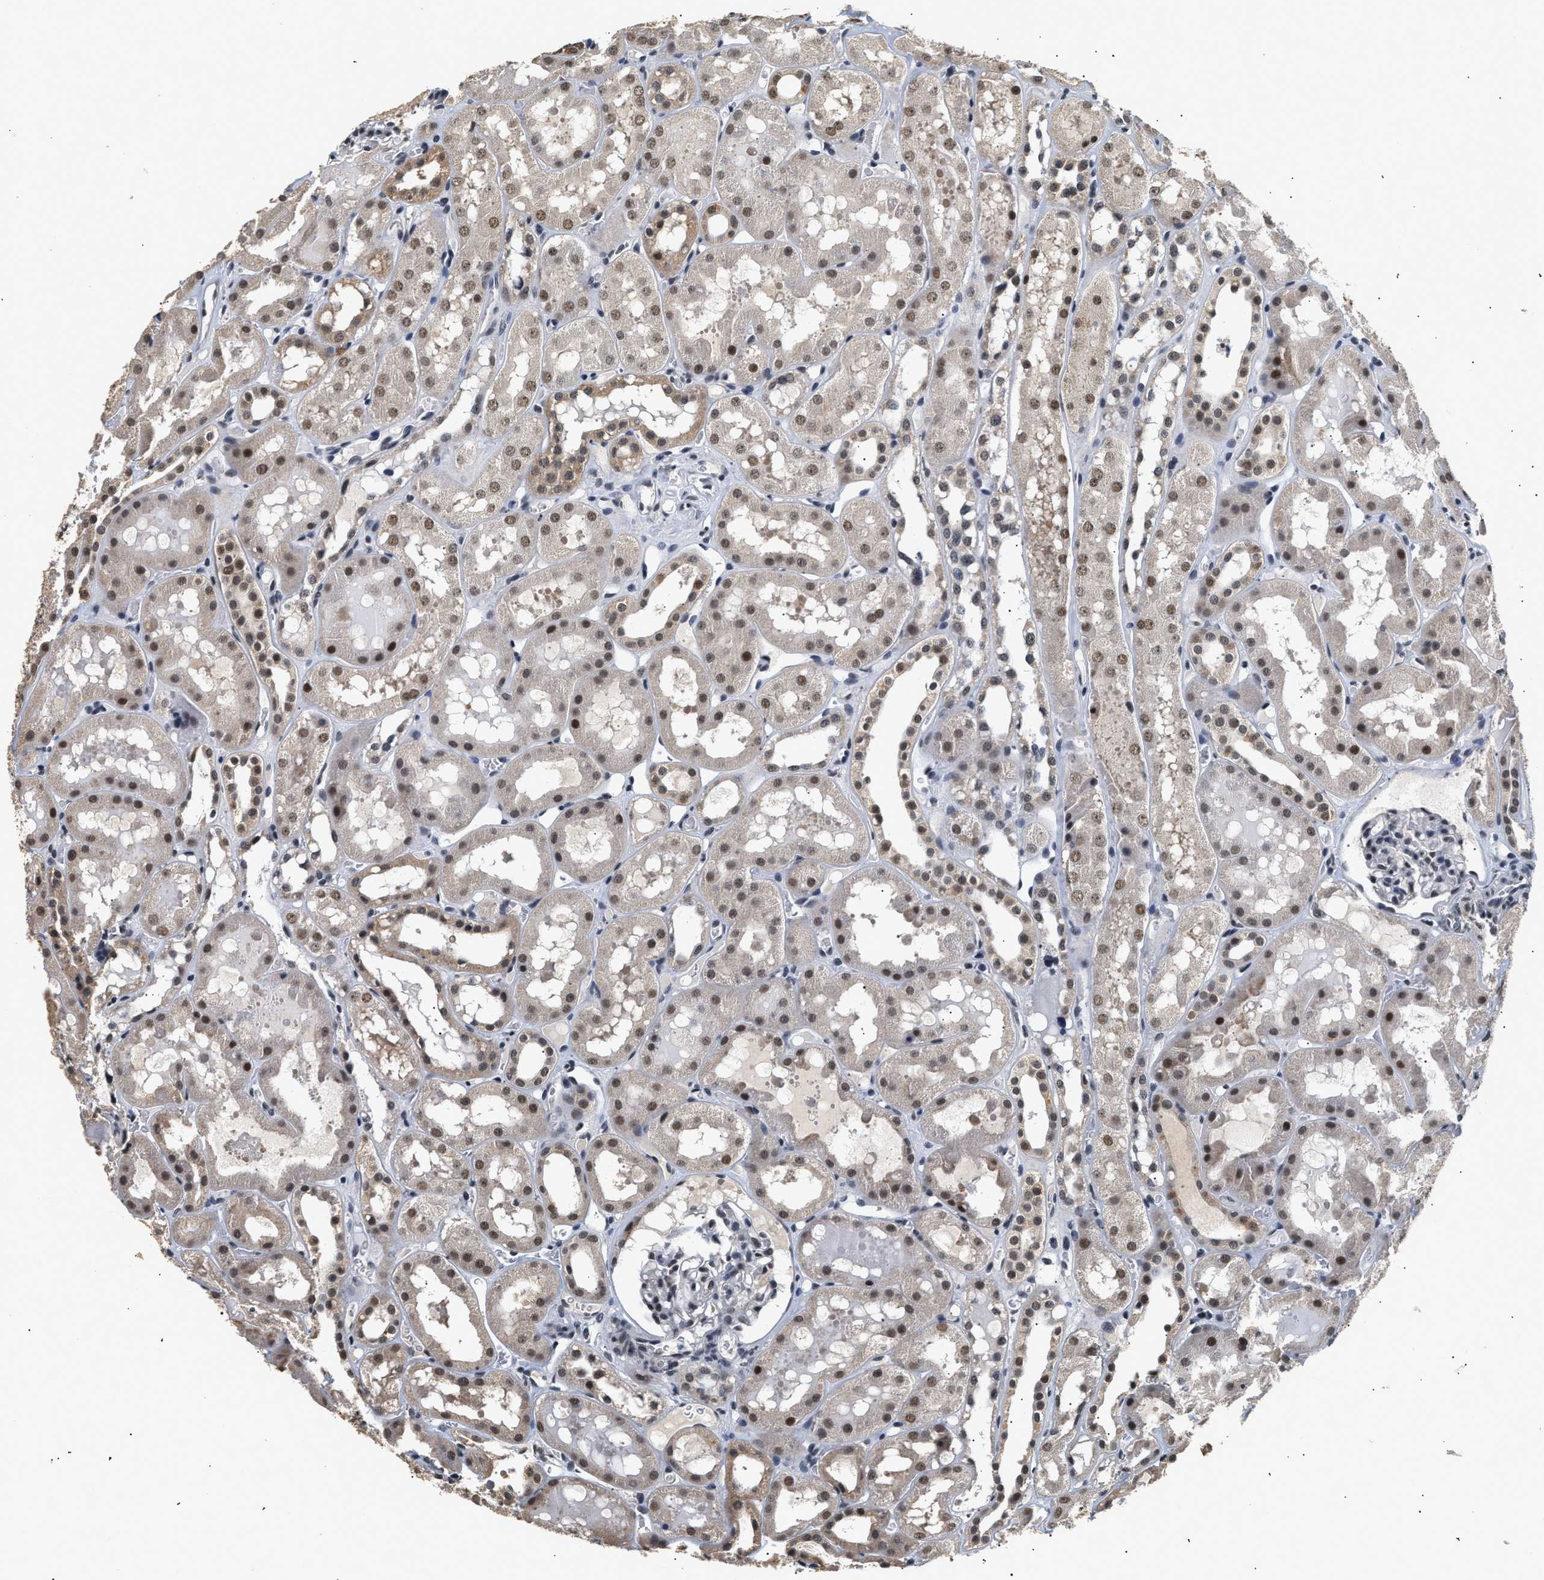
{"staining": {"intensity": "moderate", "quantity": "<25%", "location": "nuclear"}, "tissue": "kidney", "cell_type": "Cells in glomeruli", "image_type": "normal", "snomed": [{"axis": "morphology", "description": "Normal tissue, NOS"}, {"axis": "topography", "description": "Kidney"}, {"axis": "topography", "description": "Urinary bladder"}], "caption": "Immunohistochemistry of unremarkable kidney shows low levels of moderate nuclear staining in about <25% of cells in glomeruli. (Brightfield microscopy of DAB IHC at high magnification).", "gene": "THOC1", "patient": {"sex": "male", "age": 16}}